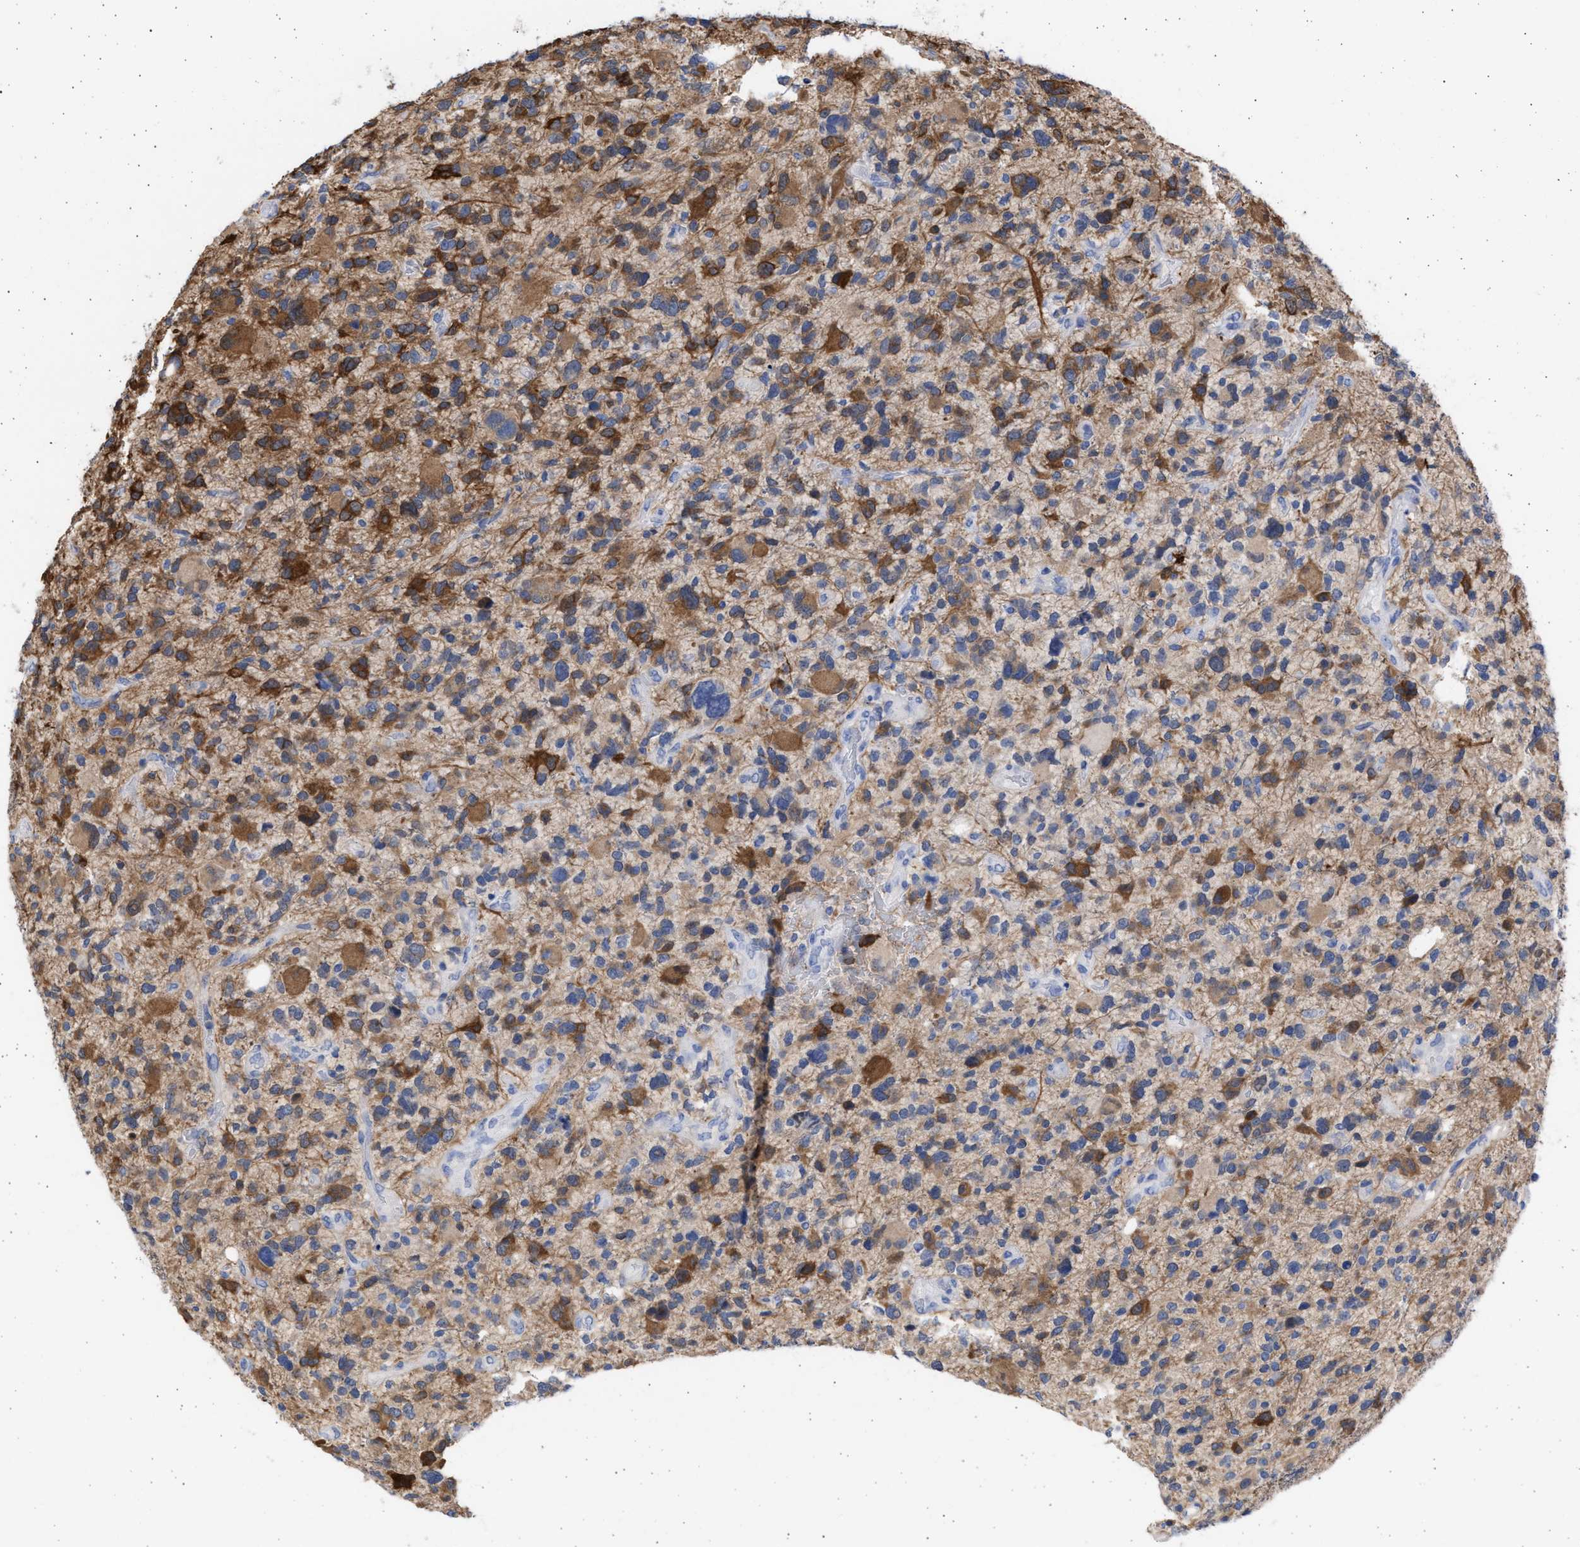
{"staining": {"intensity": "negative", "quantity": "none", "location": "none"}, "tissue": "glioma", "cell_type": "Tumor cells", "image_type": "cancer", "snomed": [{"axis": "morphology", "description": "Glioma, malignant, High grade"}, {"axis": "topography", "description": "Brain"}], "caption": "Tumor cells show no significant positivity in glioma.", "gene": "ALDOC", "patient": {"sex": "male", "age": 48}}